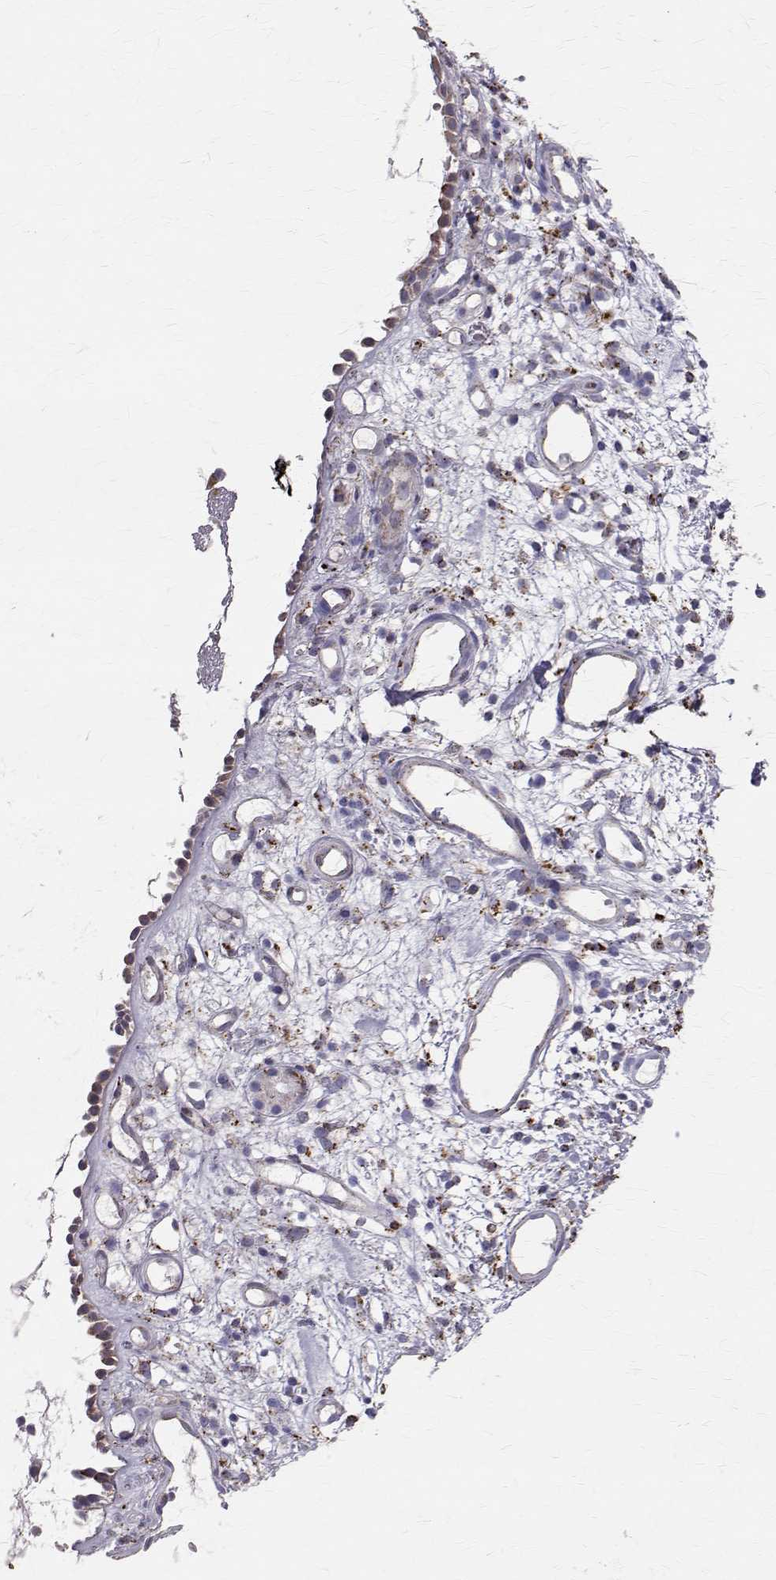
{"staining": {"intensity": "moderate", "quantity": "<25%", "location": "cytoplasmic/membranous"}, "tissue": "nasopharynx", "cell_type": "Respiratory epithelial cells", "image_type": "normal", "snomed": [{"axis": "morphology", "description": "Normal tissue, NOS"}, {"axis": "morphology", "description": "Inflammation, NOS"}, {"axis": "topography", "description": "Nasopharynx"}], "caption": "Normal nasopharynx exhibits moderate cytoplasmic/membranous staining in approximately <25% of respiratory epithelial cells, visualized by immunohistochemistry. (brown staining indicates protein expression, while blue staining denotes nuclei).", "gene": "TPP1", "patient": {"sex": "male", "age": 54}}